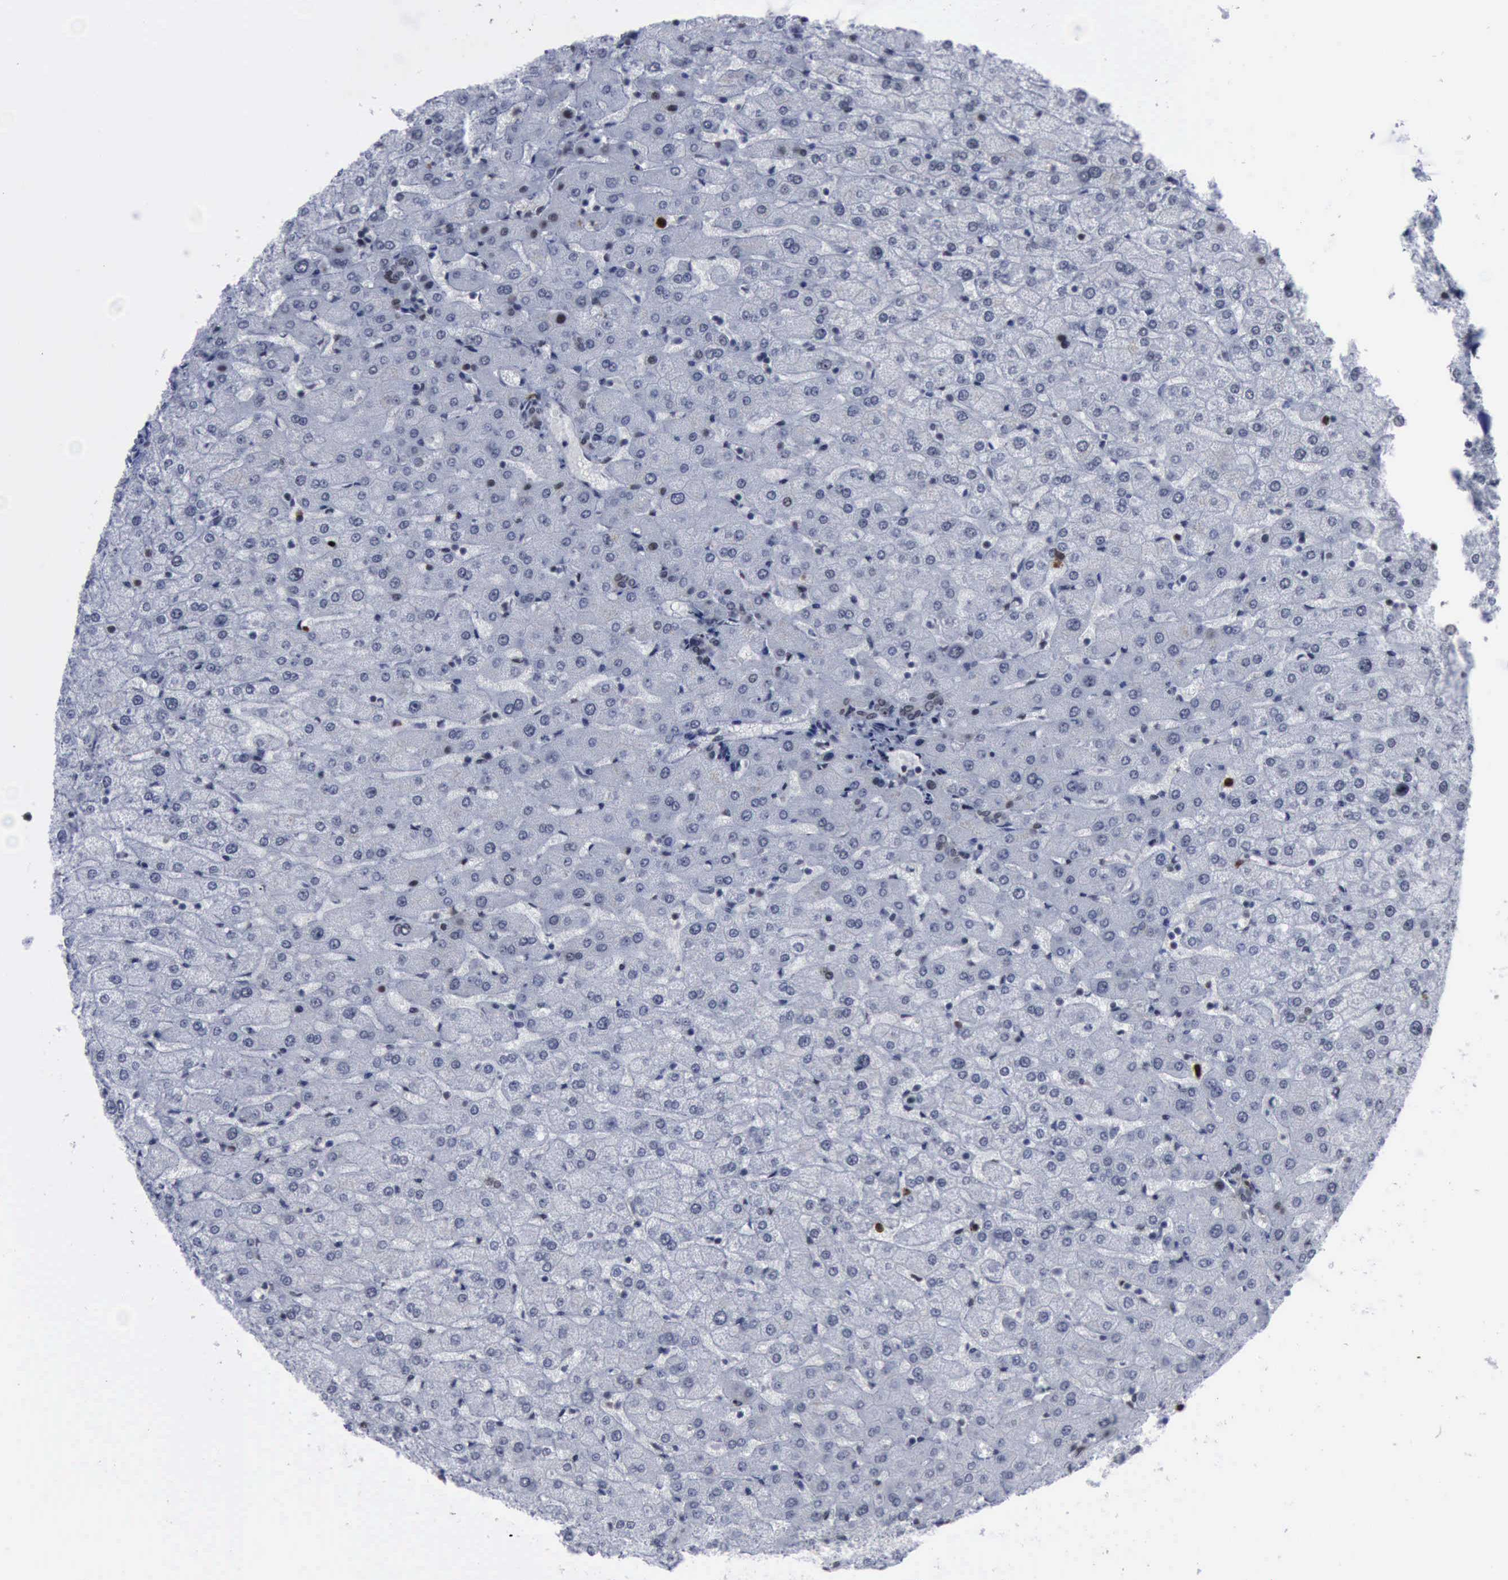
{"staining": {"intensity": "negative", "quantity": "none", "location": "none"}, "tissue": "liver", "cell_type": "Cholangiocytes", "image_type": "normal", "snomed": [{"axis": "morphology", "description": "Normal tissue, NOS"}, {"axis": "morphology", "description": "Fibrosis, NOS"}, {"axis": "topography", "description": "Liver"}], "caption": "An image of liver stained for a protein displays no brown staining in cholangiocytes.", "gene": "PCNA", "patient": {"sex": "female", "age": 29}}